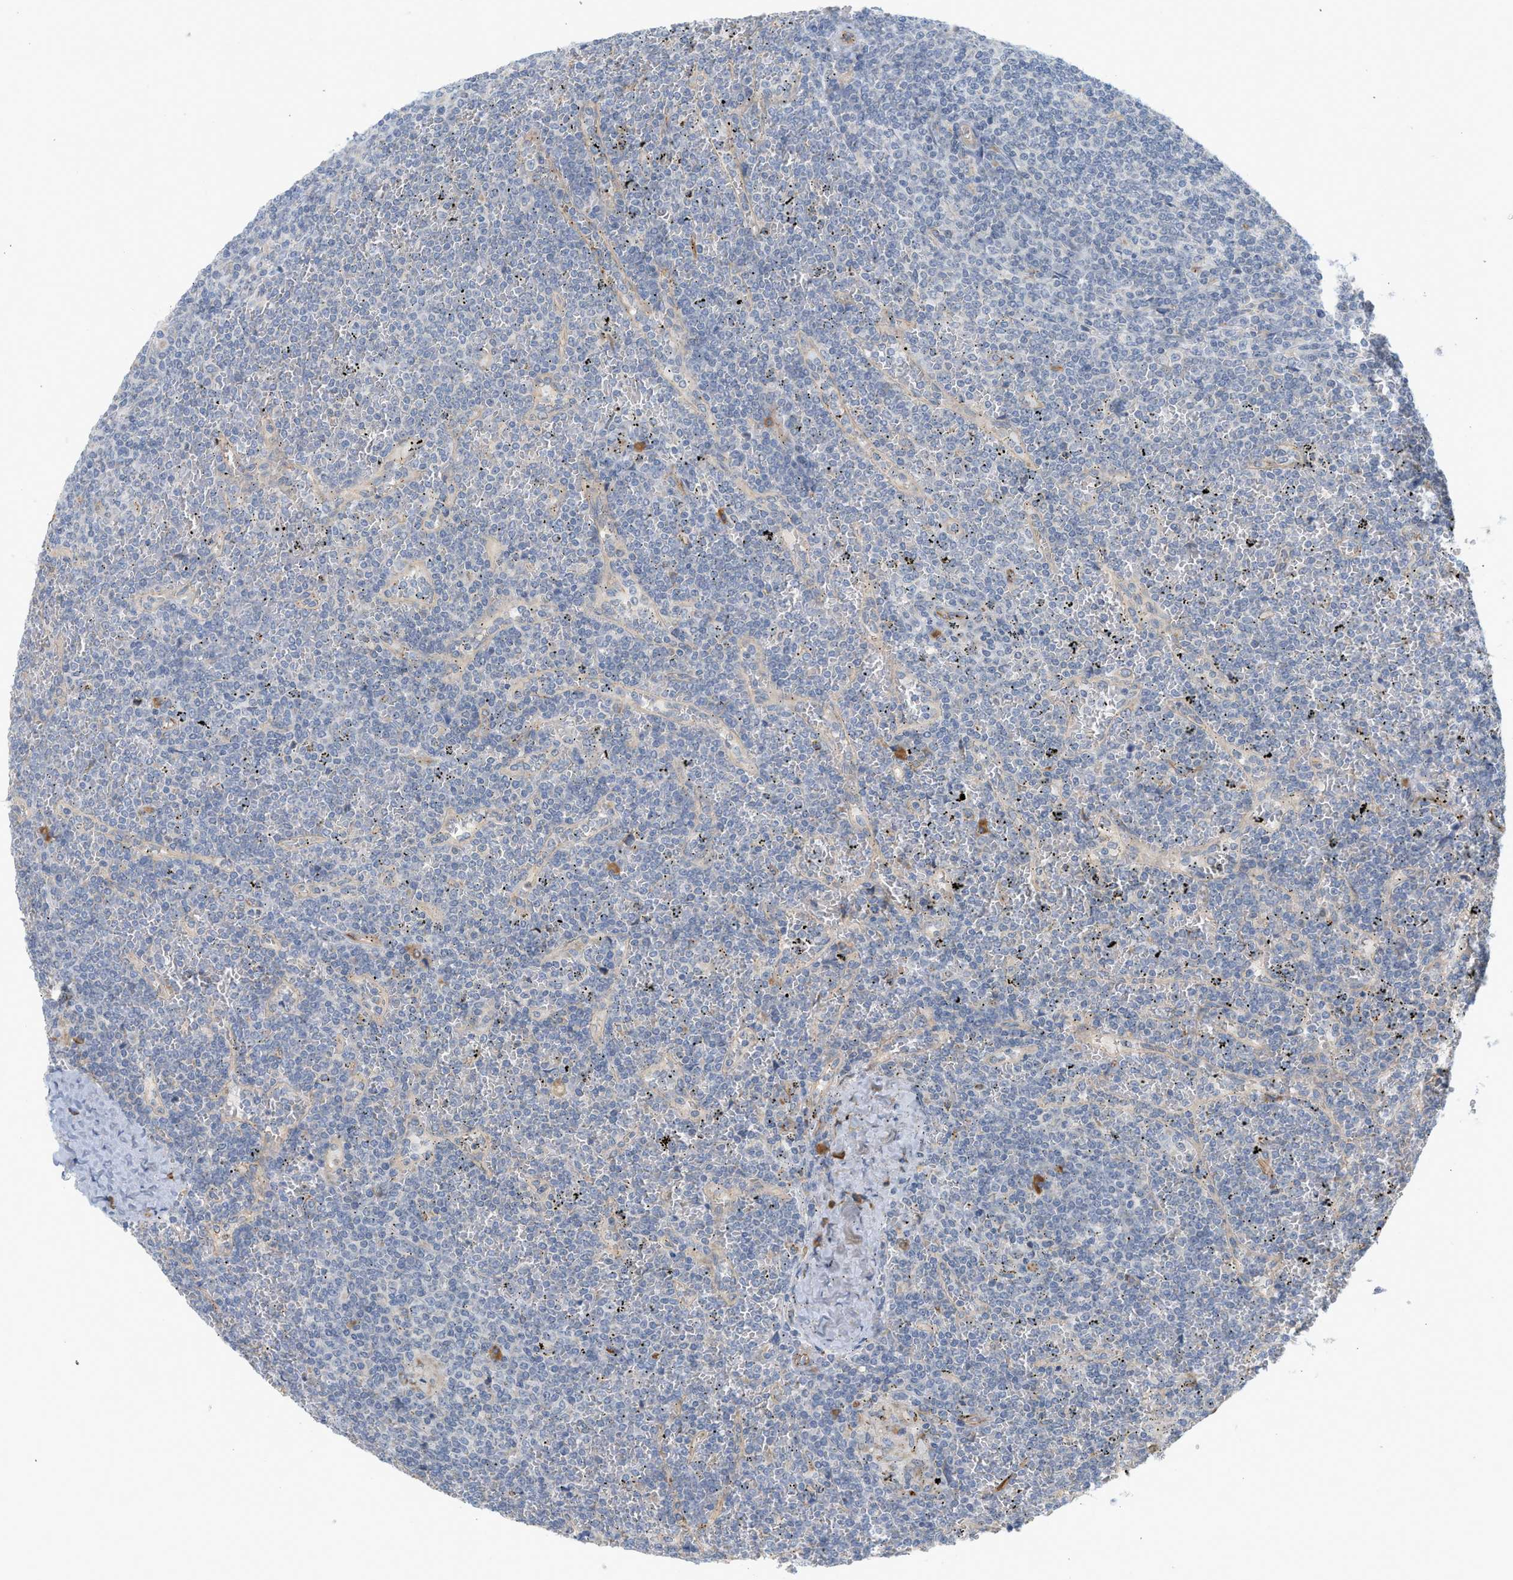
{"staining": {"intensity": "negative", "quantity": "none", "location": "none"}, "tissue": "lymphoma", "cell_type": "Tumor cells", "image_type": "cancer", "snomed": [{"axis": "morphology", "description": "Malignant lymphoma, non-Hodgkin's type, Low grade"}, {"axis": "topography", "description": "Spleen"}], "caption": "Immunohistochemistry (IHC) micrograph of low-grade malignant lymphoma, non-Hodgkin's type stained for a protein (brown), which displays no expression in tumor cells.", "gene": "SVOP", "patient": {"sex": "female", "age": 19}}